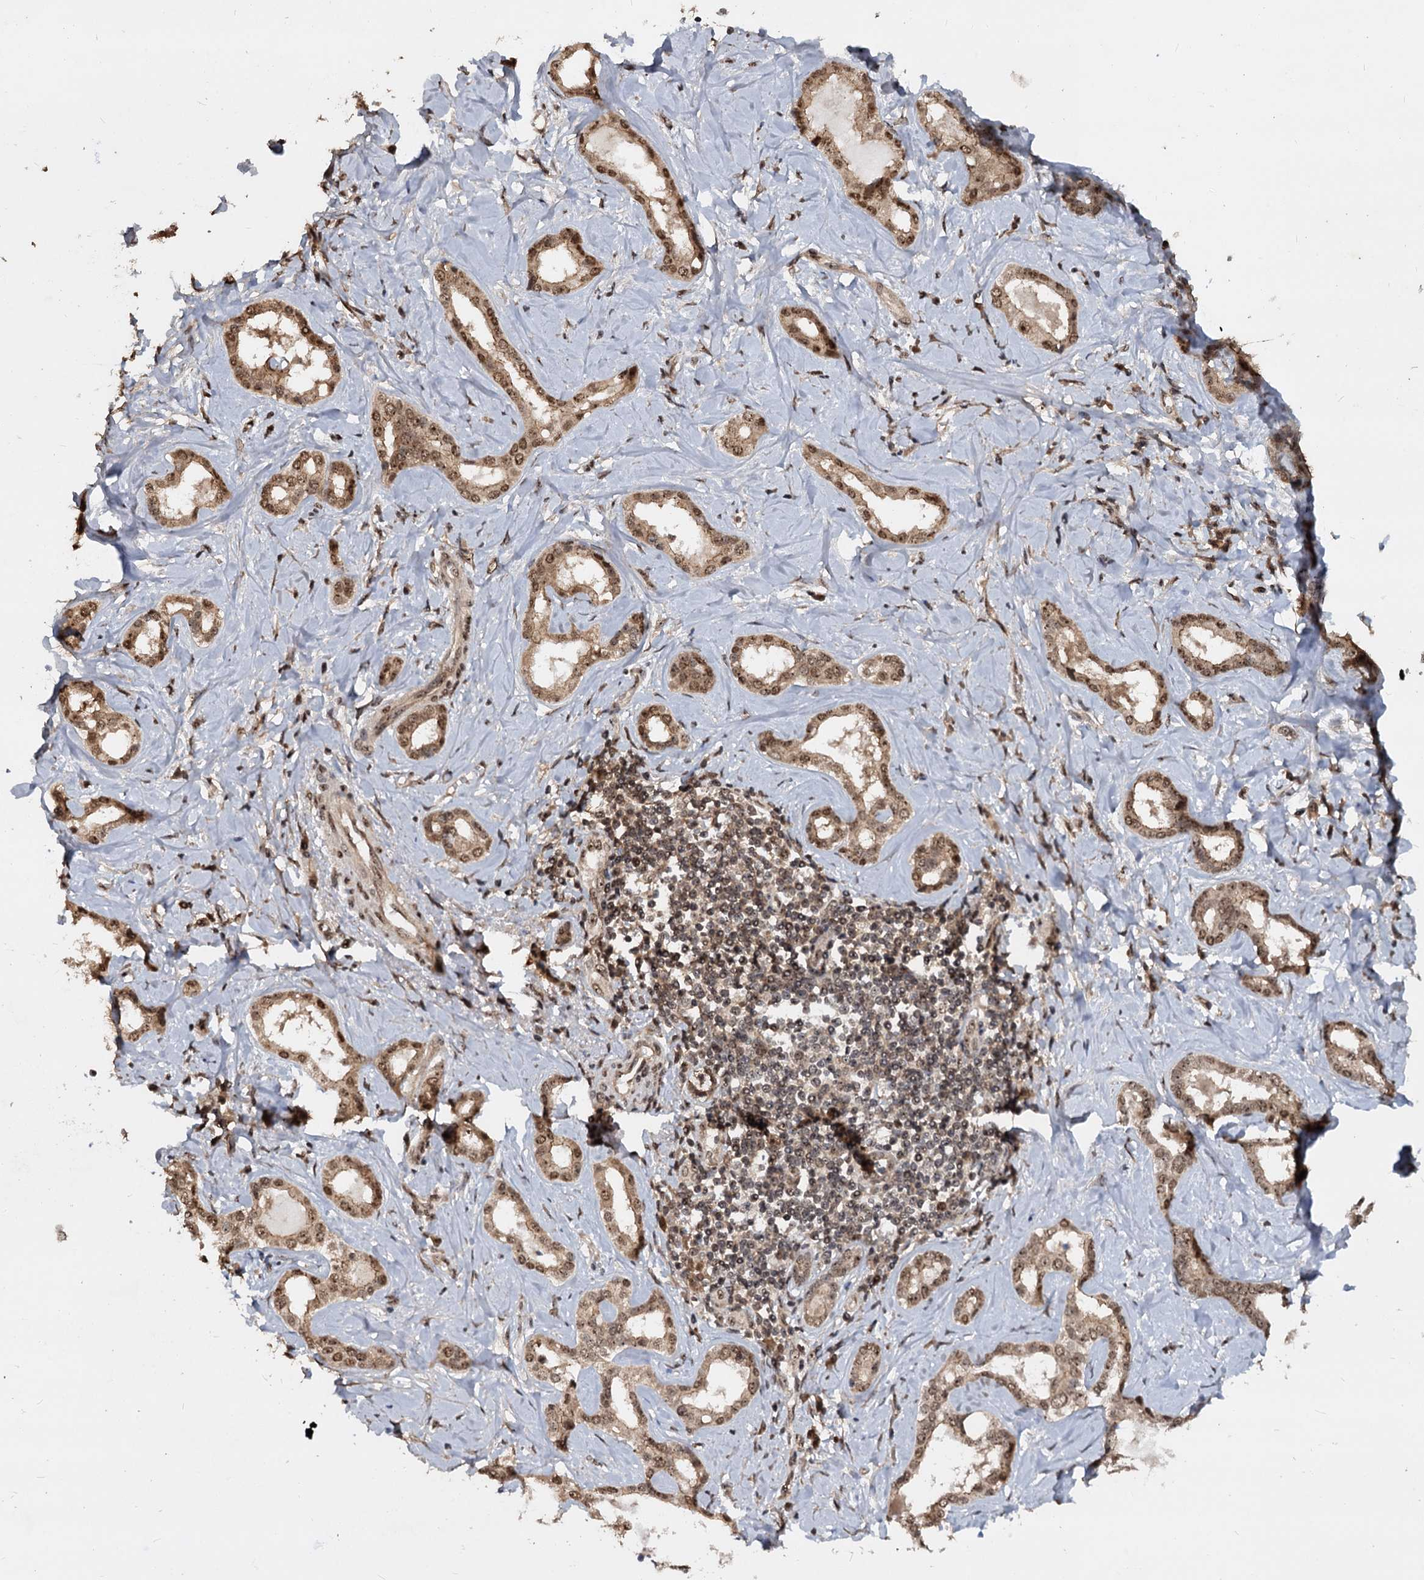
{"staining": {"intensity": "moderate", "quantity": ">75%", "location": "cytoplasmic/membranous,nuclear"}, "tissue": "liver cancer", "cell_type": "Tumor cells", "image_type": "cancer", "snomed": [{"axis": "morphology", "description": "Cholangiocarcinoma"}, {"axis": "topography", "description": "Liver"}], "caption": "Liver cholangiocarcinoma stained for a protein (brown) demonstrates moderate cytoplasmic/membranous and nuclear positive positivity in about >75% of tumor cells.", "gene": "FAM216B", "patient": {"sex": "female", "age": 77}}